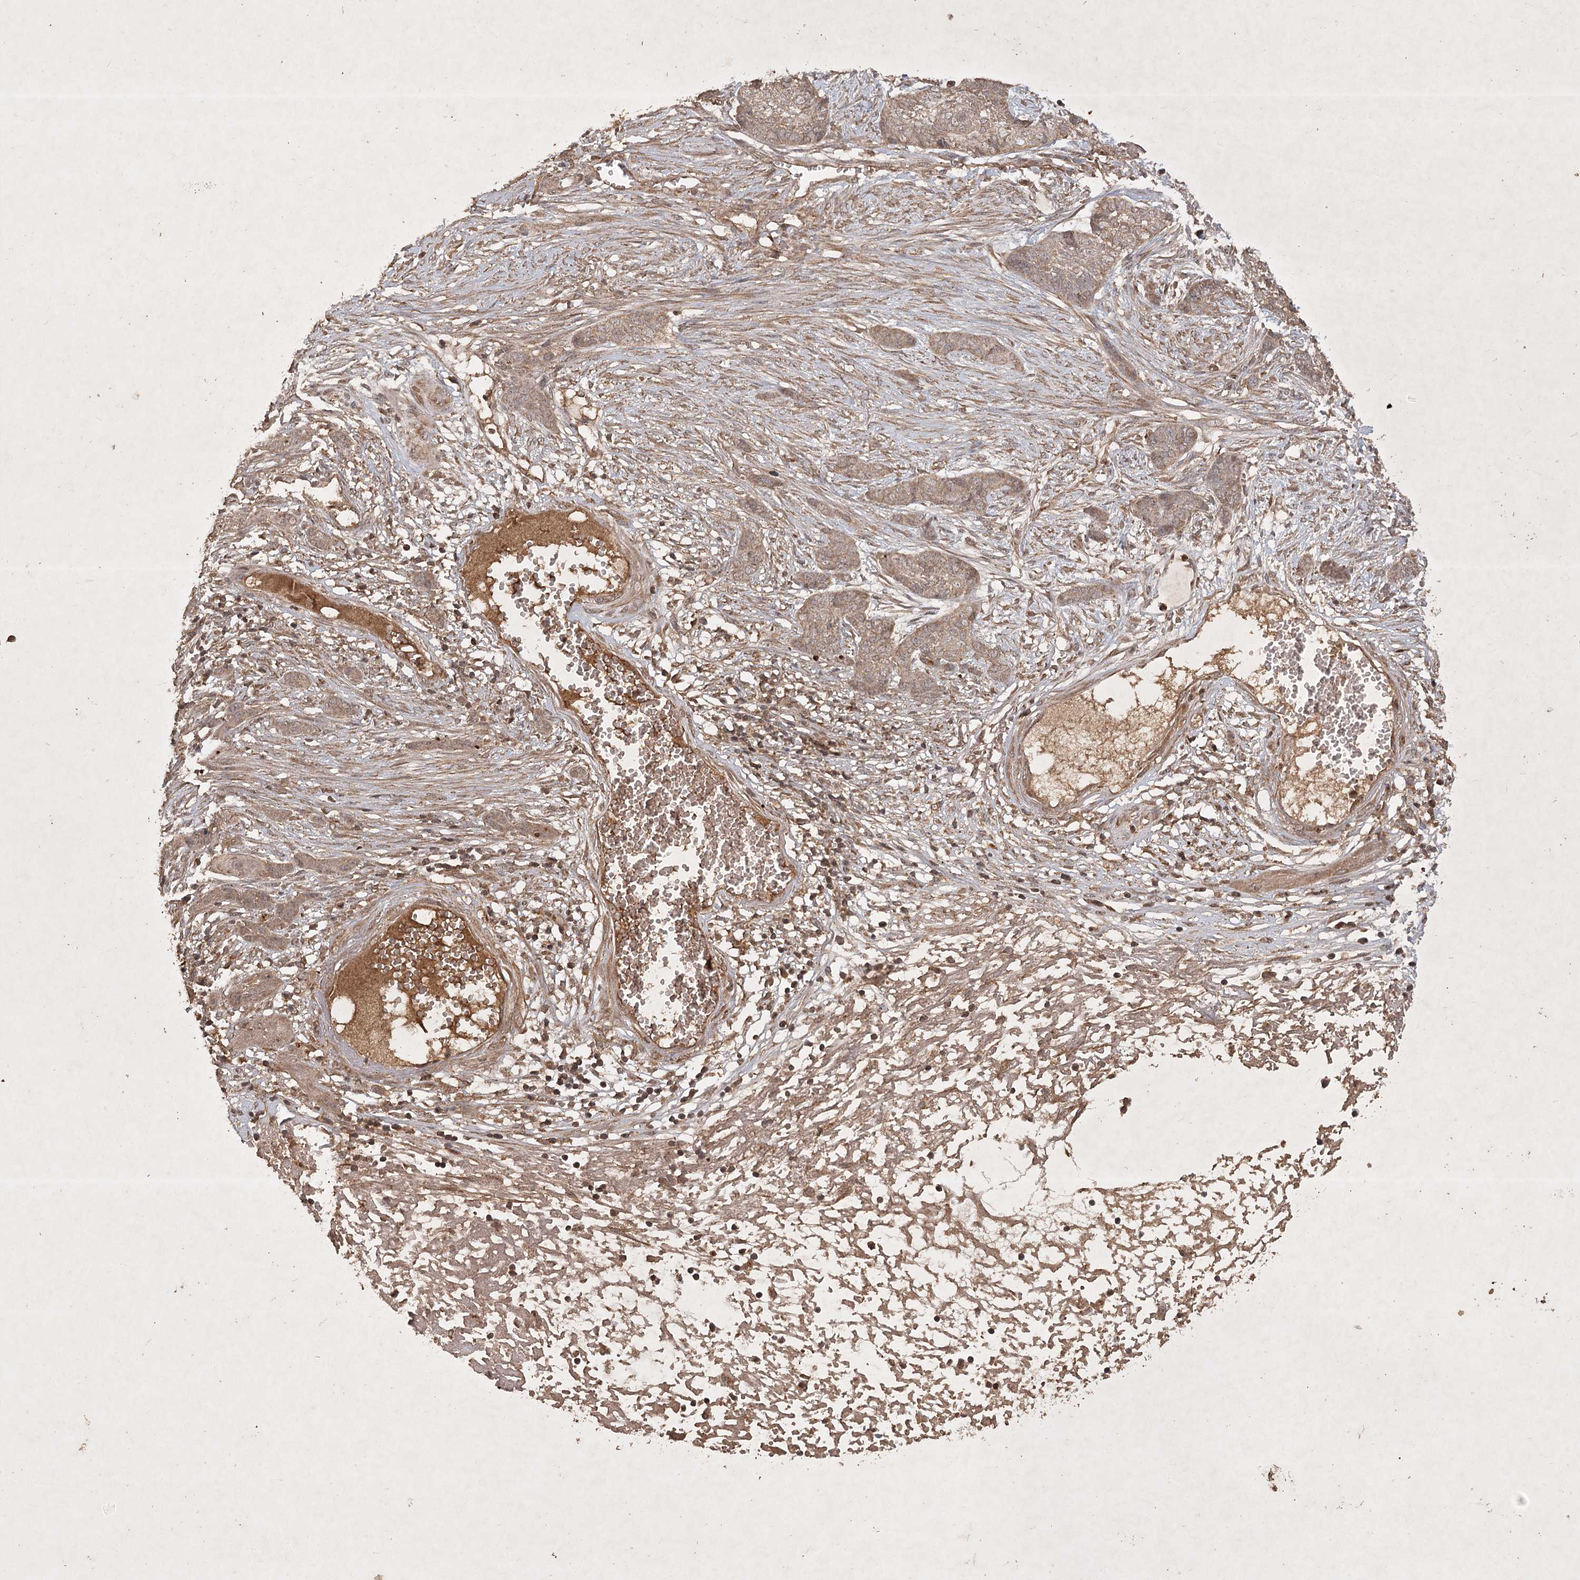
{"staining": {"intensity": "weak", "quantity": ">75%", "location": "cytoplasmic/membranous"}, "tissue": "skin cancer", "cell_type": "Tumor cells", "image_type": "cancer", "snomed": [{"axis": "morphology", "description": "Basal cell carcinoma"}, {"axis": "topography", "description": "Skin"}], "caption": "A brown stain labels weak cytoplasmic/membranous positivity of a protein in skin basal cell carcinoma tumor cells.", "gene": "ARL13A", "patient": {"sex": "female", "age": 64}}